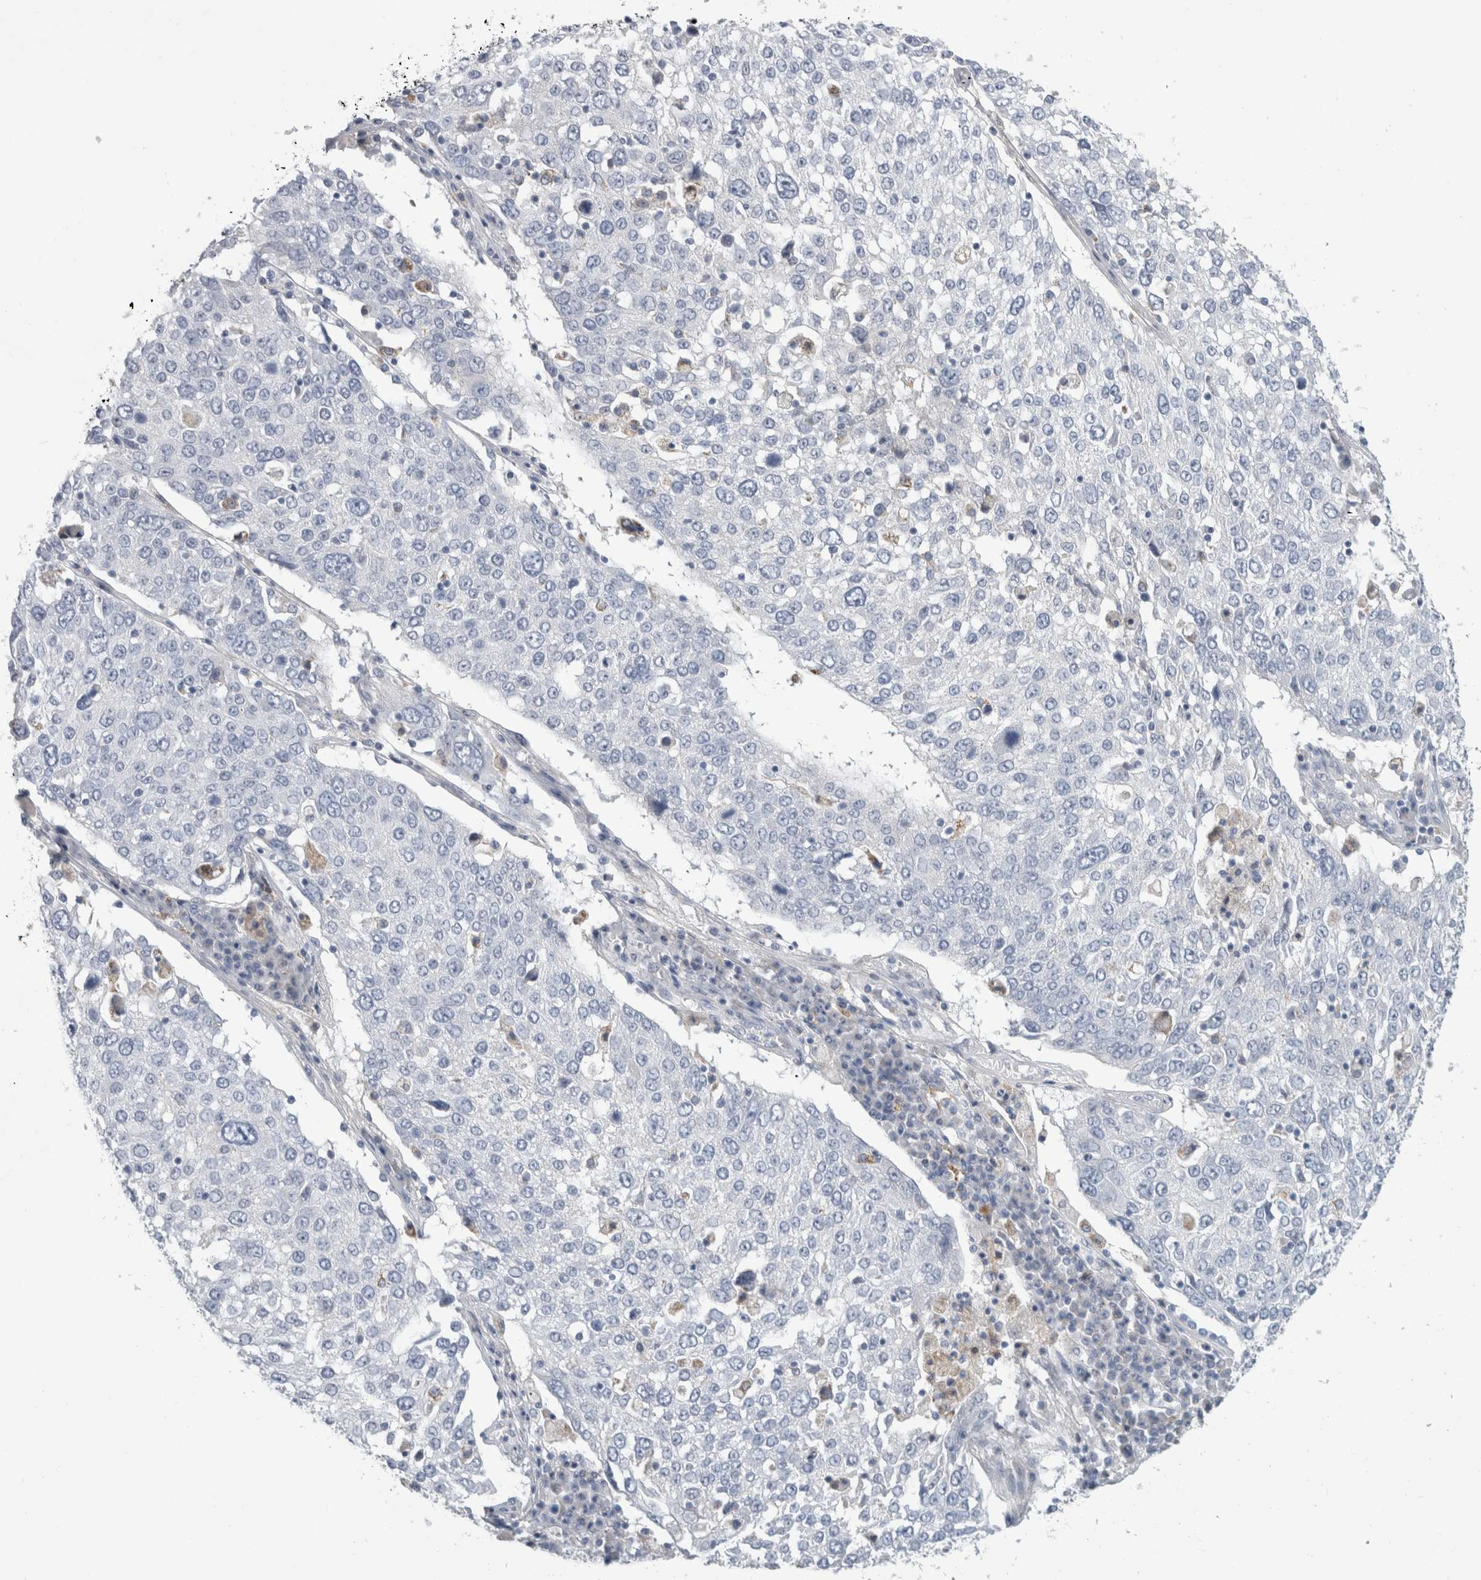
{"staining": {"intensity": "negative", "quantity": "none", "location": "none"}, "tissue": "lung cancer", "cell_type": "Tumor cells", "image_type": "cancer", "snomed": [{"axis": "morphology", "description": "Squamous cell carcinoma, NOS"}, {"axis": "topography", "description": "Lung"}], "caption": "A histopathology image of lung cancer stained for a protein demonstrates no brown staining in tumor cells.", "gene": "GATM", "patient": {"sex": "male", "age": 65}}